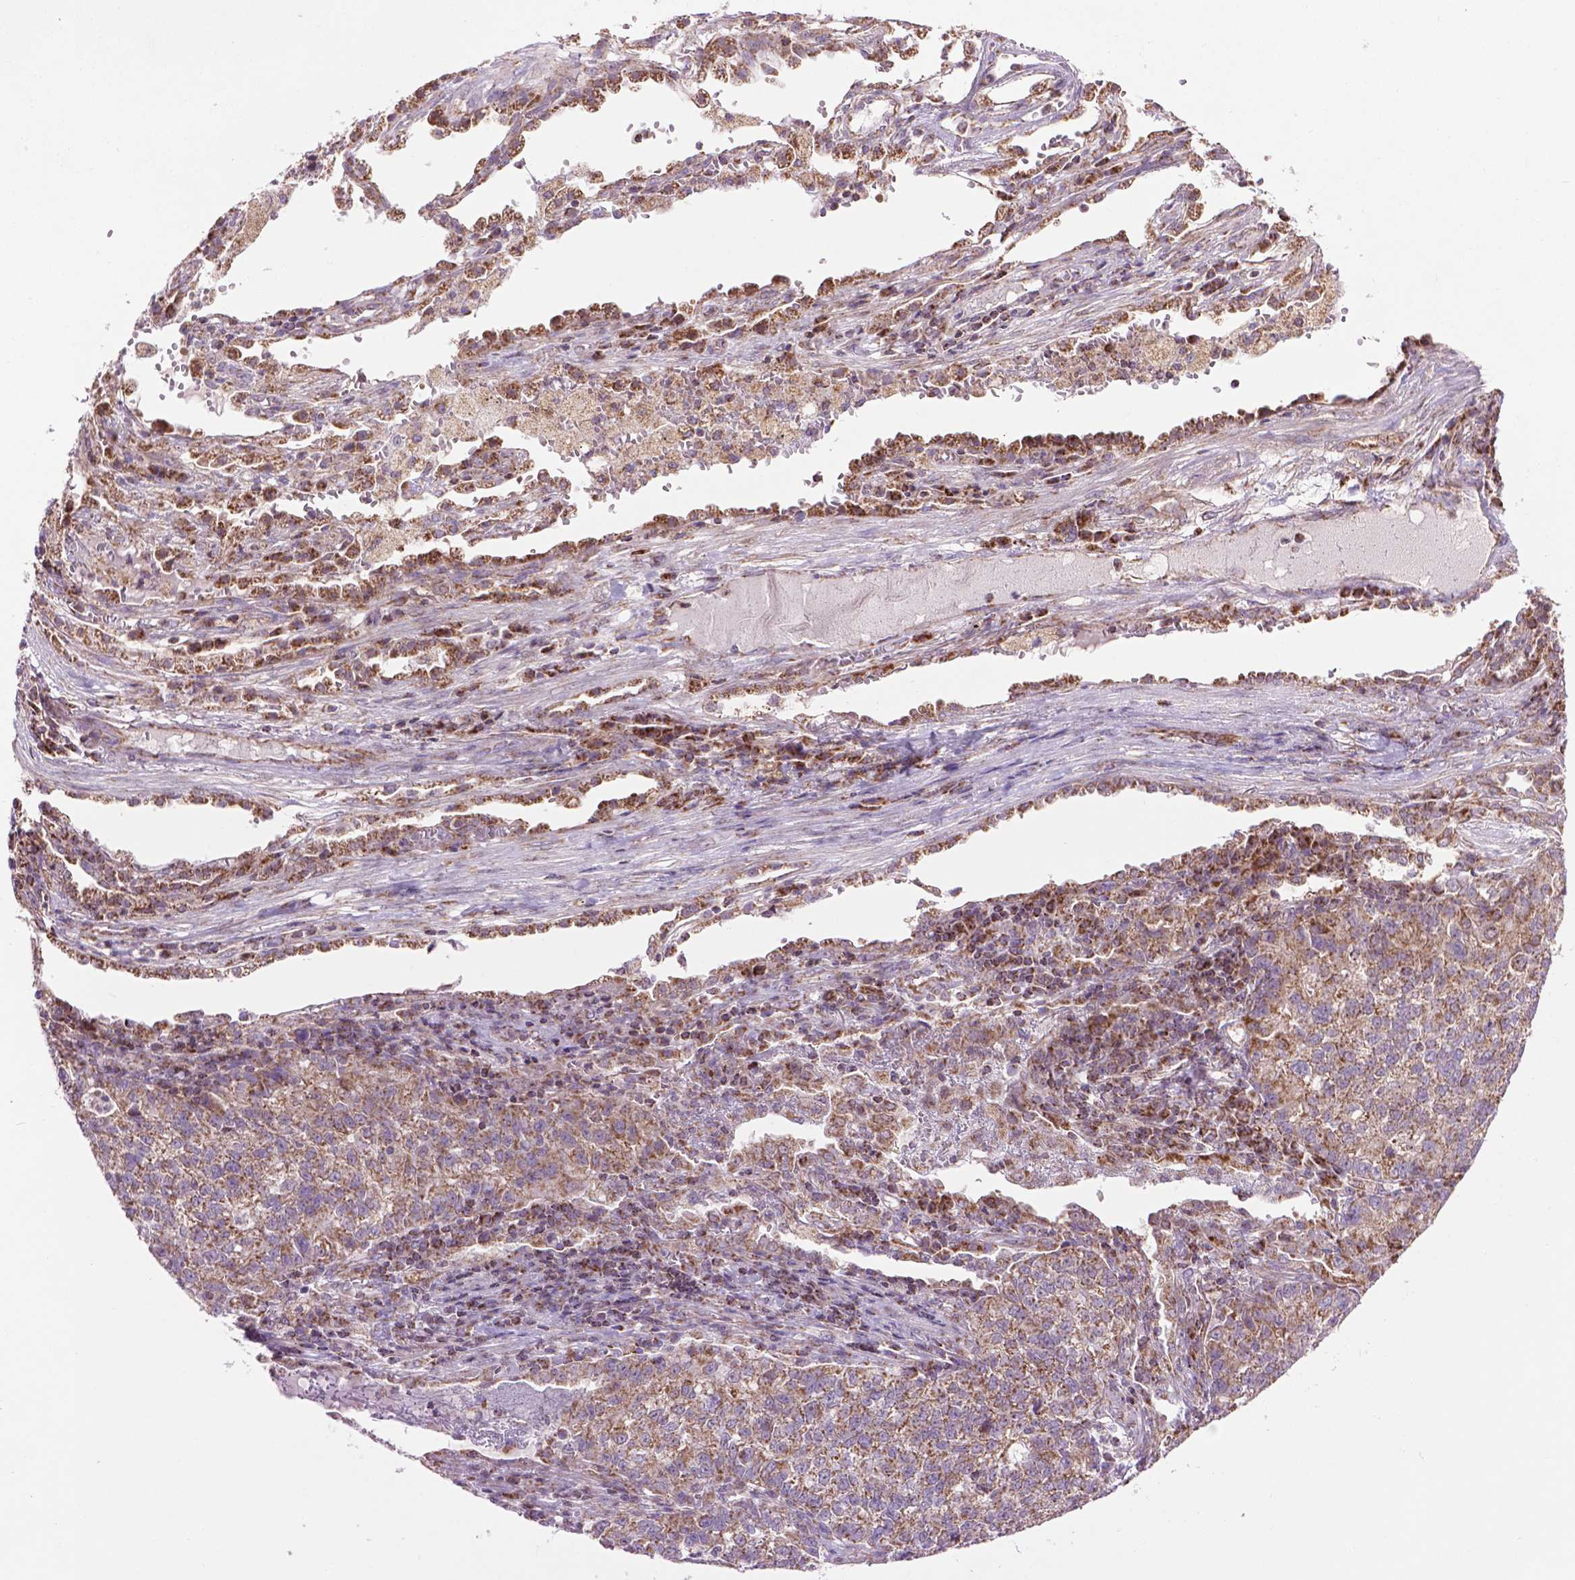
{"staining": {"intensity": "moderate", "quantity": ">75%", "location": "cytoplasmic/membranous"}, "tissue": "lung cancer", "cell_type": "Tumor cells", "image_type": "cancer", "snomed": [{"axis": "morphology", "description": "Adenocarcinoma, NOS"}, {"axis": "topography", "description": "Lung"}], "caption": "Immunohistochemistry (DAB) staining of human adenocarcinoma (lung) displays moderate cytoplasmic/membranous protein positivity in approximately >75% of tumor cells.", "gene": "PYCR3", "patient": {"sex": "male", "age": 57}}